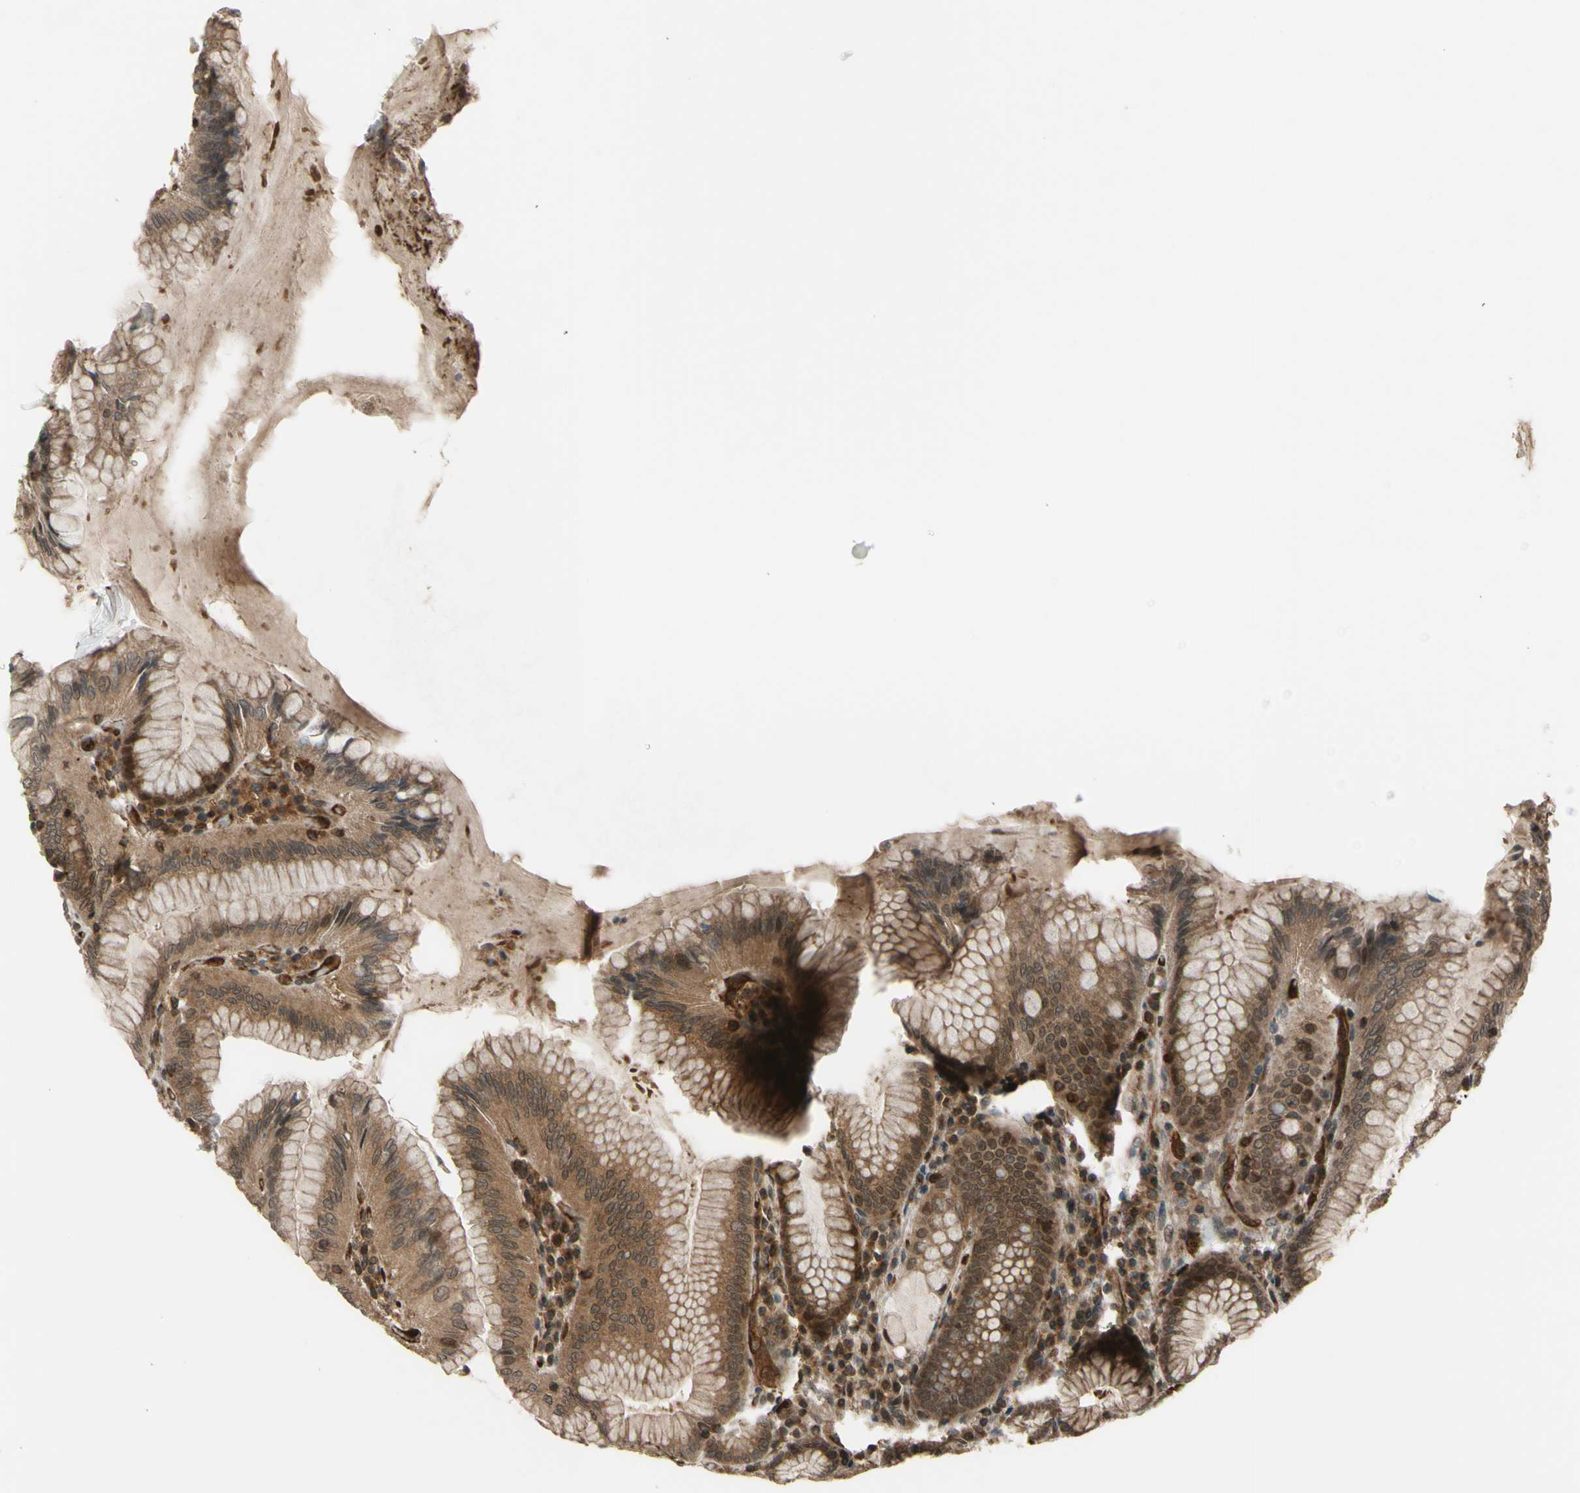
{"staining": {"intensity": "moderate", "quantity": ">75%", "location": "cytoplasmic/membranous,nuclear"}, "tissue": "stomach", "cell_type": "Glandular cells", "image_type": "normal", "snomed": [{"axis": "morphology", "description": "Normal tissue, NOS"}, {"axis": "topography", "description": "Stomach, lower"}], "caption": "DAB (3,3'-diaminobenzidine) immunohistochemical staining of normal stomach reveals moderate cytoplasmic/membranous,nuclear protein staining in about >75% of glandular cells. Nuclei are stained in blue.", "gene": "FLII", "patient": {"sex": "female", "age": 76}}